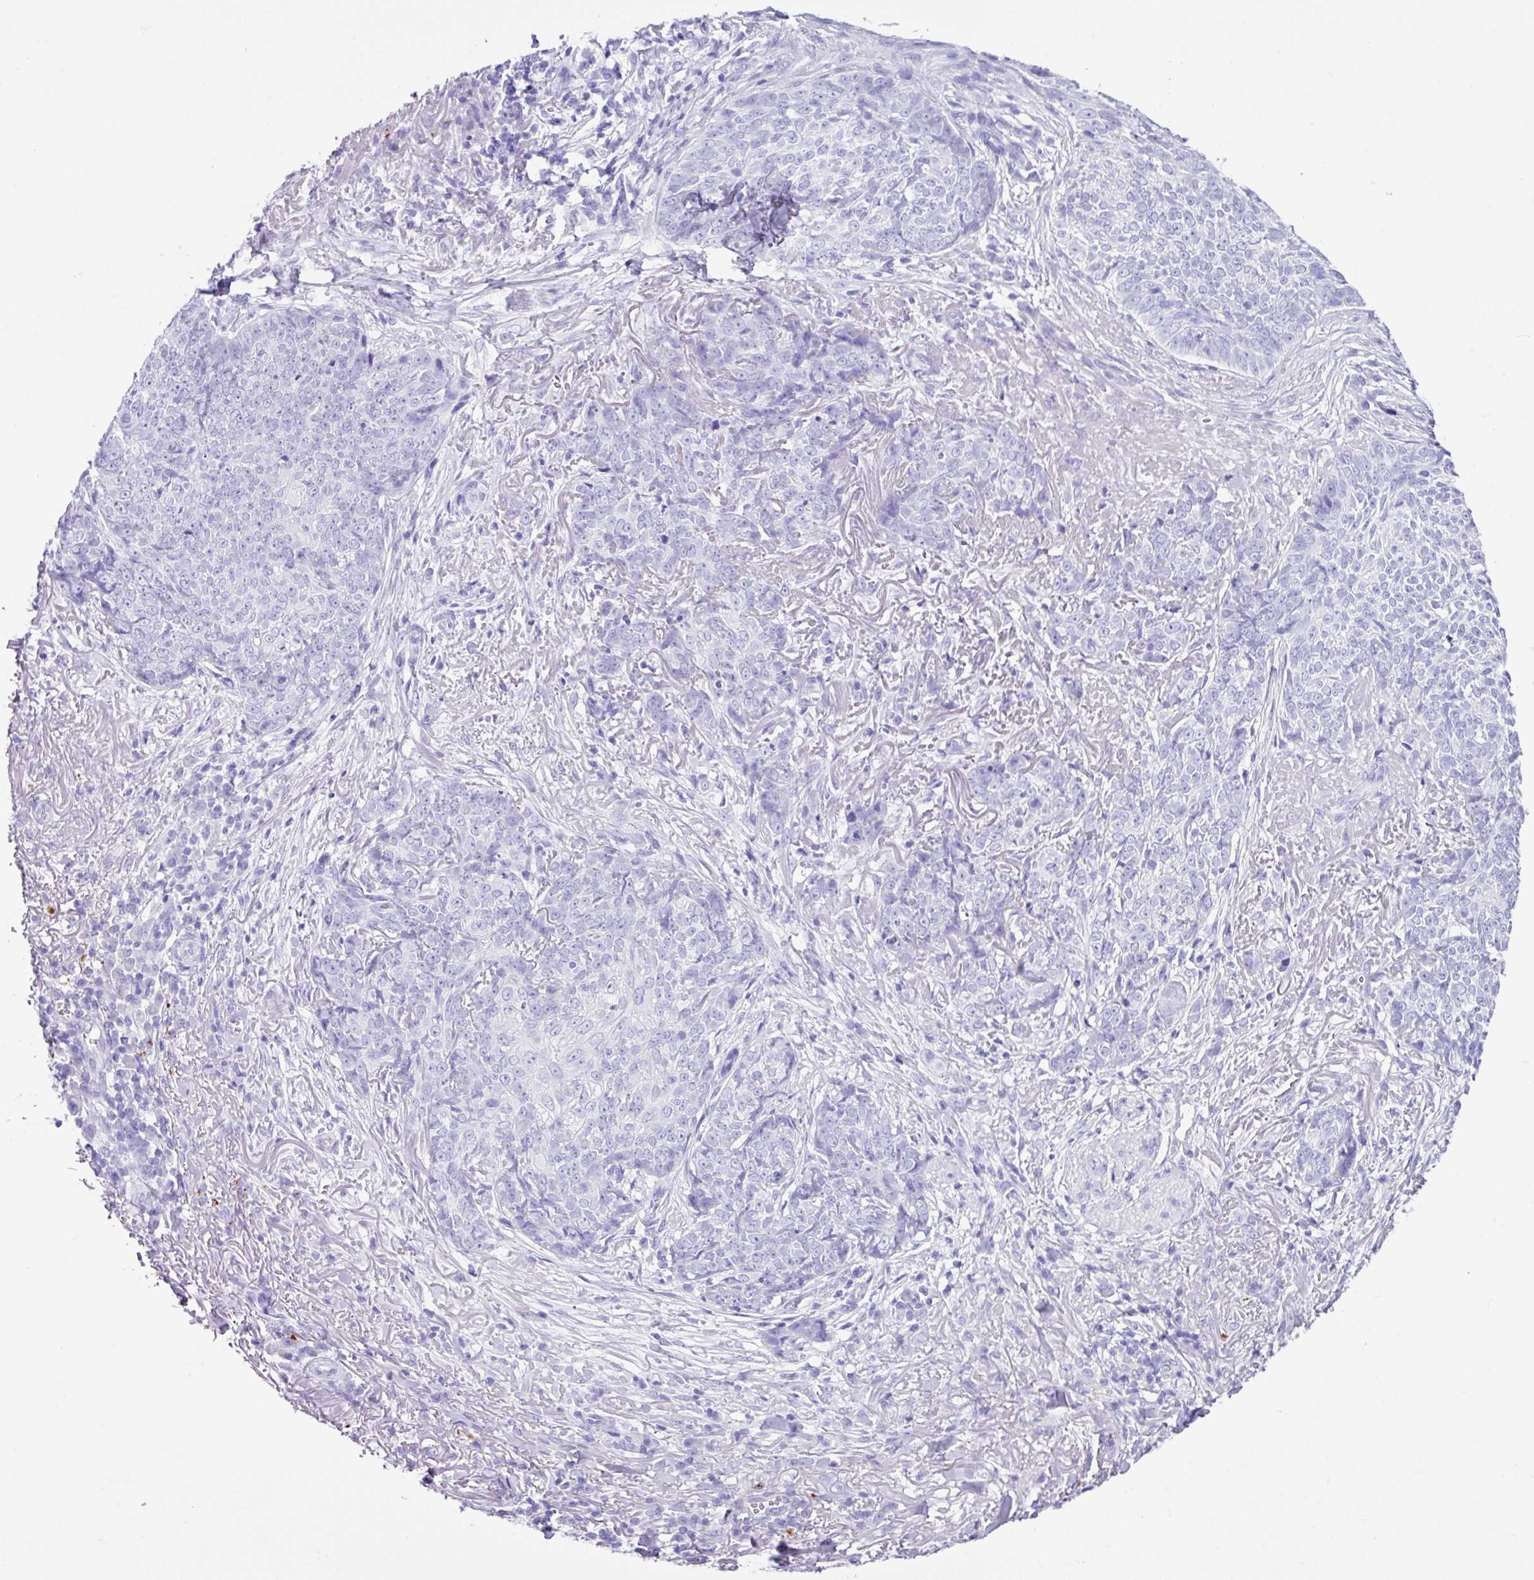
{"staining": {"intensity": "negative", "quantity": "none", "location": "none"}, "tissue": "skin cancer", "cell_type": "Tumor cells", "image_type": "cancer", "snomed": [{"axis": "morphology", "description": "Basal cell carcinoma"}, {"axis": "topography", "description": "Skin"}, {"axis": "topography", "description": "Skin of face"}], "caption": "This is an immunohistochemistry (IHC) photomicrograph of human skin basal cell carcinoma. There is no expression in tumor cells.", "gene": "ZG16", "patient": {"sex": "female", "age": 95}}